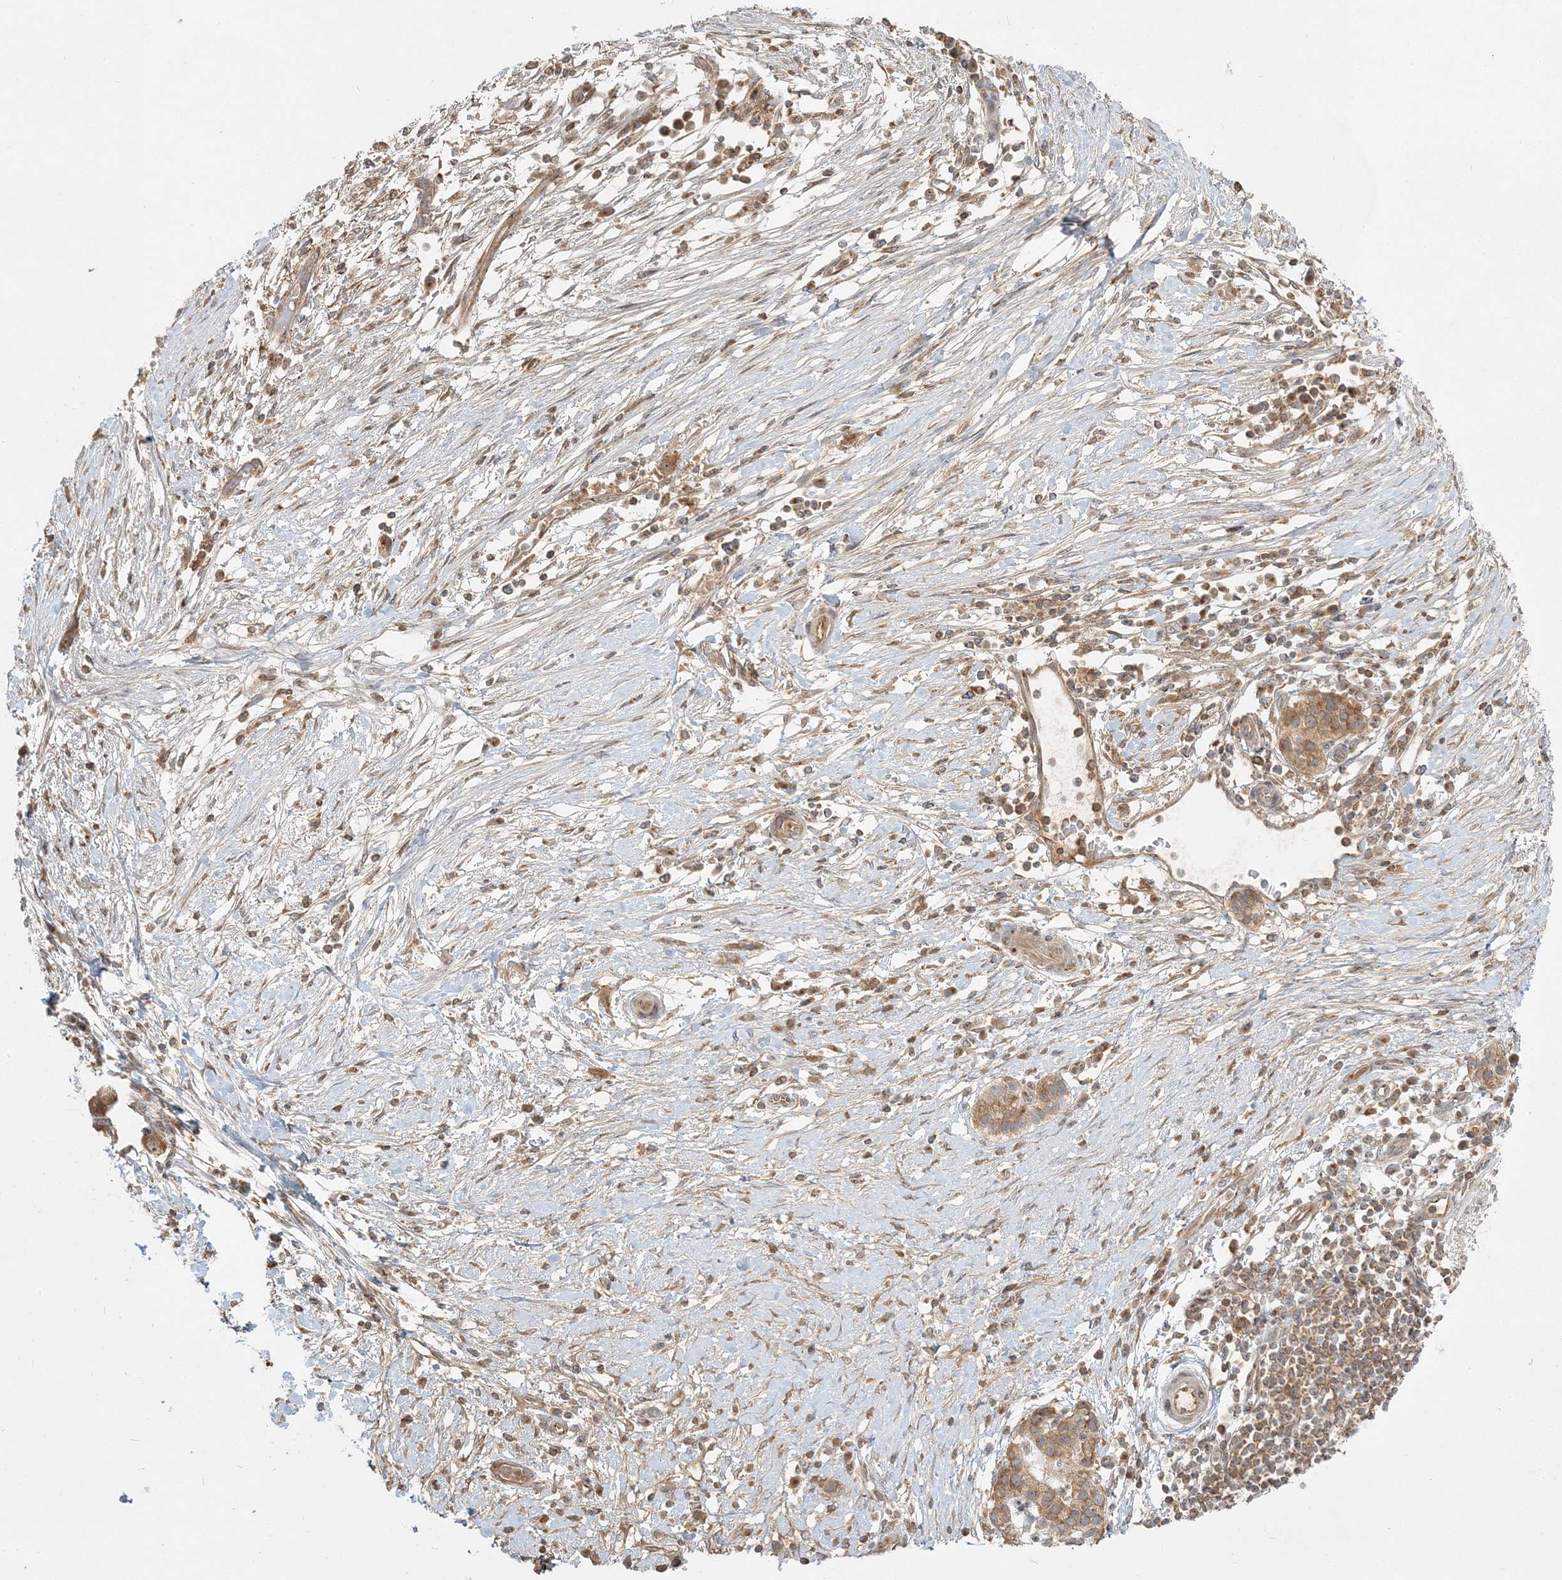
{"staining": {"intensity": "moderate", "quantity": ">75%", "location": "cytoplasmic/membranous,nuclear"}, "tissue": "pancreatic cancer", "cell_type": "Tumor cells", "image_type": "cancer", "snomed": [{"axis": "morphology", "description": "Adenocarcinoma, NOS"}, {"axis": "topography", "description": "Pancreas"}], "caption": "Brown immunohistochemical staining in adenocarcinoma (pancreatic) reveals moderate cytoplasmic/membranous and nuclear positivity in approximately >75% of tumor cells.", "gene": "AP1AR", "patient": {"sex": "male", "age": 68}}